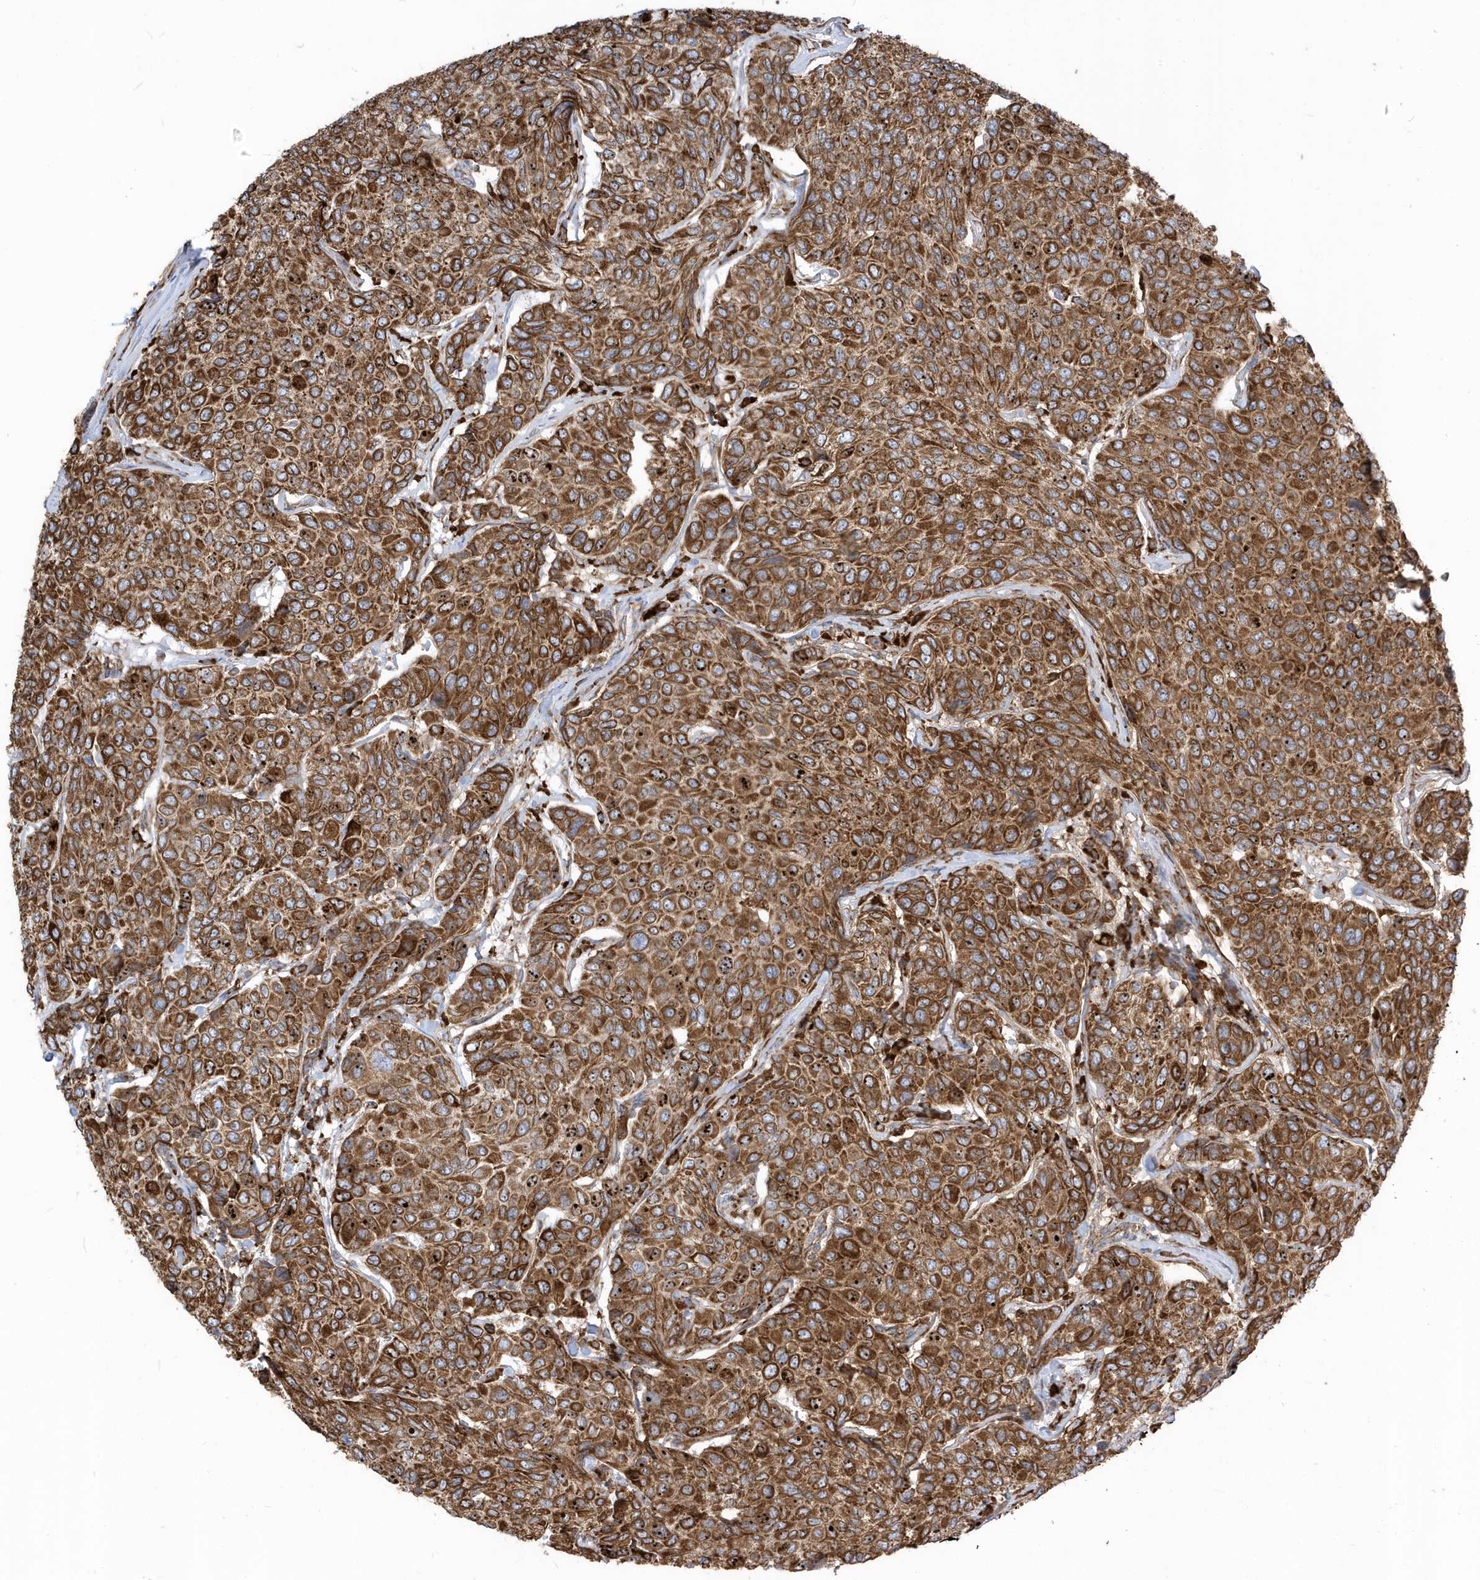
{"staining": {"intensity": "strong", "quantity": ">75%", "location": "cytoplasmic/membranous"}, "tissue": "breast cancer", "cell_type": "Tumor cells", "image_type": "cancer", "snomed": [{"axis": "morphology", "description": "Duct carcinoma"}, {"axis": "topography", "description": "Breast"}], "caption": "This micrograph displays breast cancer stained with immunohistochemistry to label a protein in brown. The cytoplasmic/membranous of tumor cells show strong positivity for the protein. Nuclei are counter-stained blue.", "gene": "PDIA6", "patient": {"sex": "female", "age": 55}}